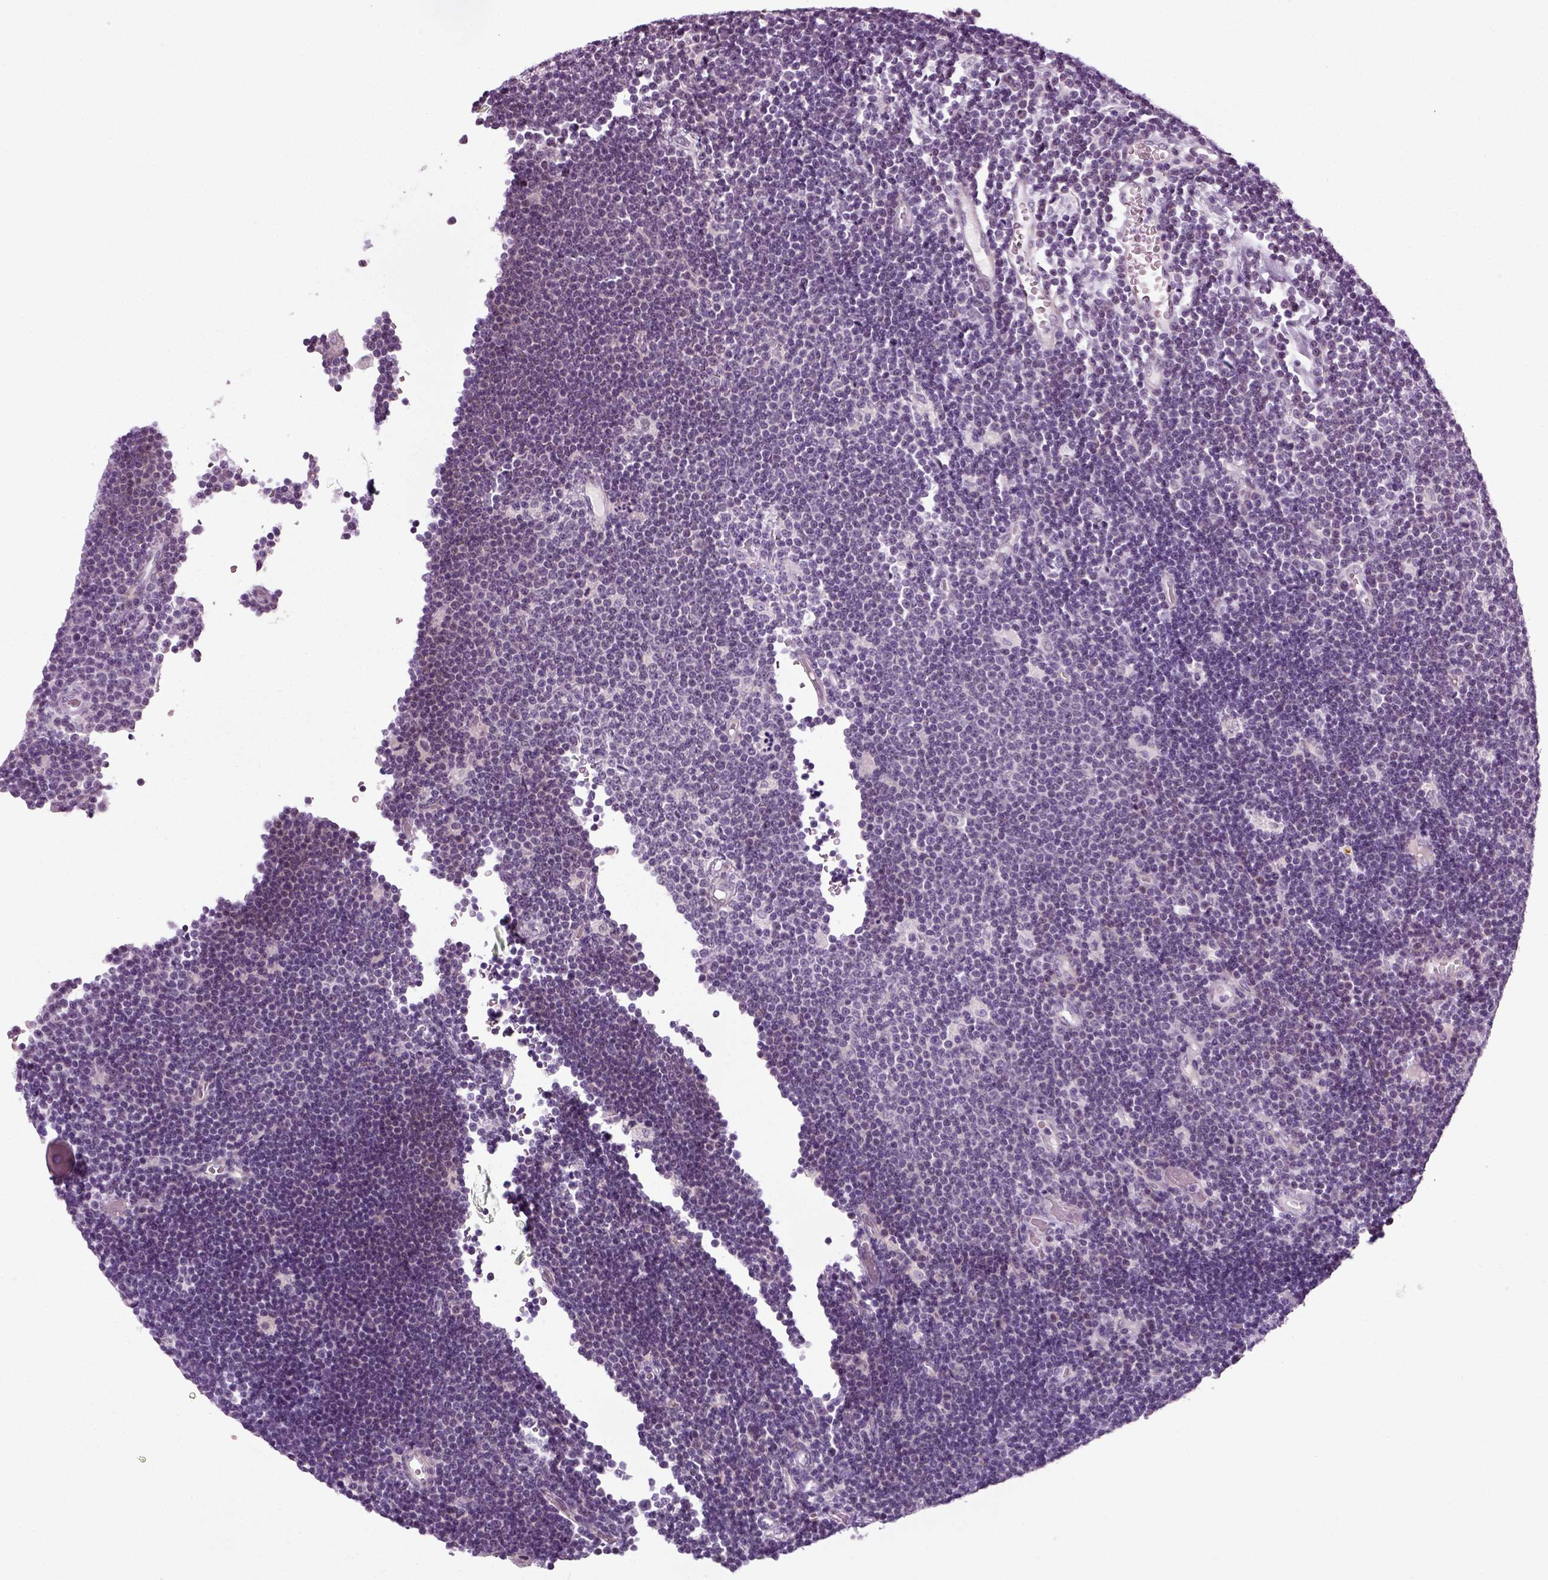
{"staining": {"intensity": "negative", "quantity": "none", "location": "none"}, "tissue": "lymphoma", "cell_type": "Tumor cells", "image_type": "cancer", "snomed": [{"axis": "morphology", "description": "Malignant lymphoma, non-Hodgkin's type, Low grade"}, {"axis": "topography", "description": "Brain"}], "caption": "Tumor cells show no significant protein expression in lymphoma.", "gene": "SCG5", "patient": {"sex": "female", "age": 66}}